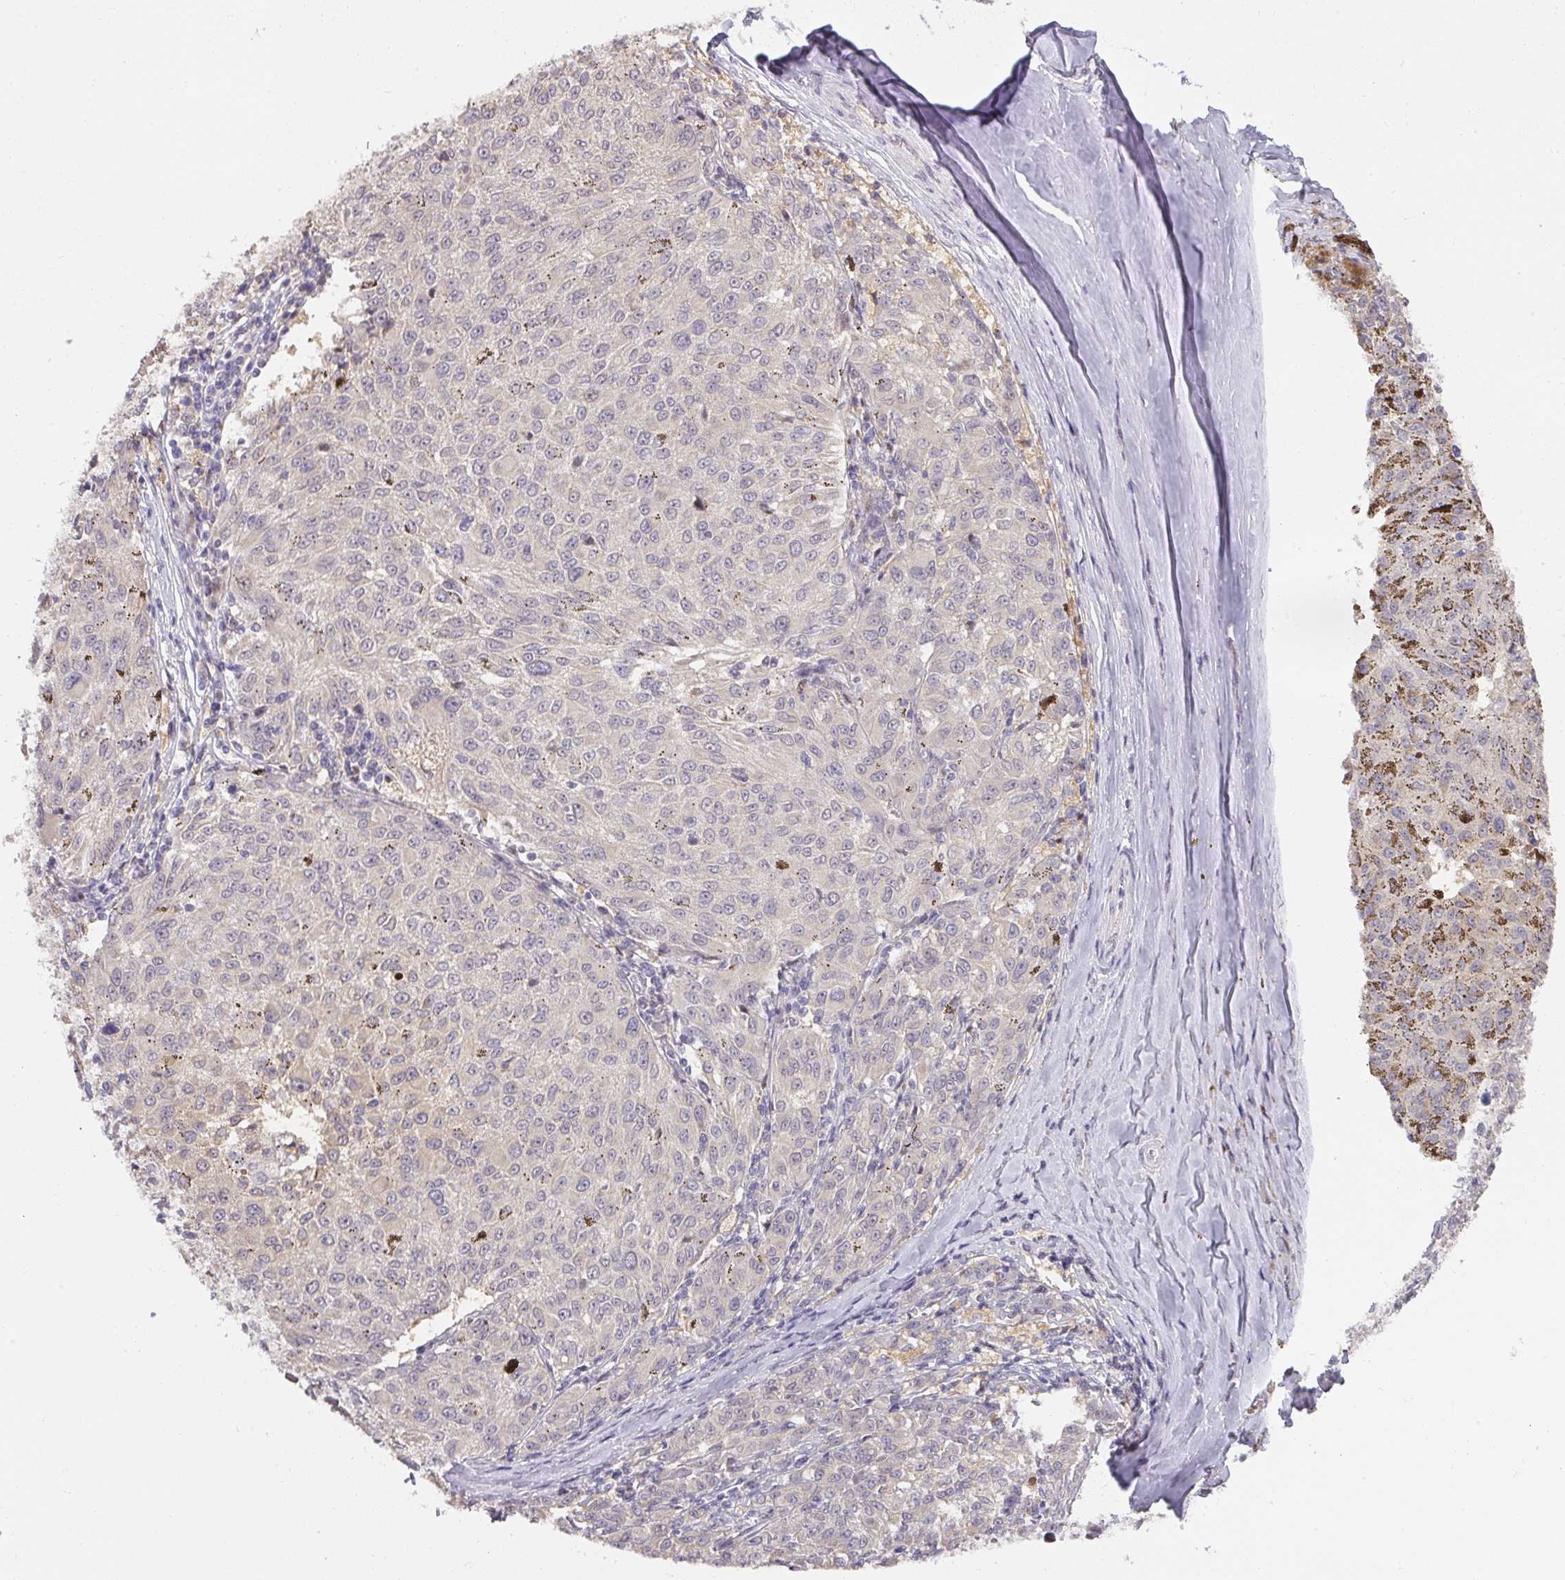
{"staining": {"intensity": "negative", "quantity": "none", "location": "none"}, "tissue": "melanoma", "cell_type": "Tumor cells", "image_type": "cancer", "snomed": [{"axis": "morphology", "description": "Malignant melanoma, NOS"}, {"axis": "topography", "description": "Skin"}], "caption": "Melanoma stained for a protein using immunohistochemistry exhibits no positivity tumor cells.", "gene": "FOXN4", "patient": {"sex": "female", "age": 72}}